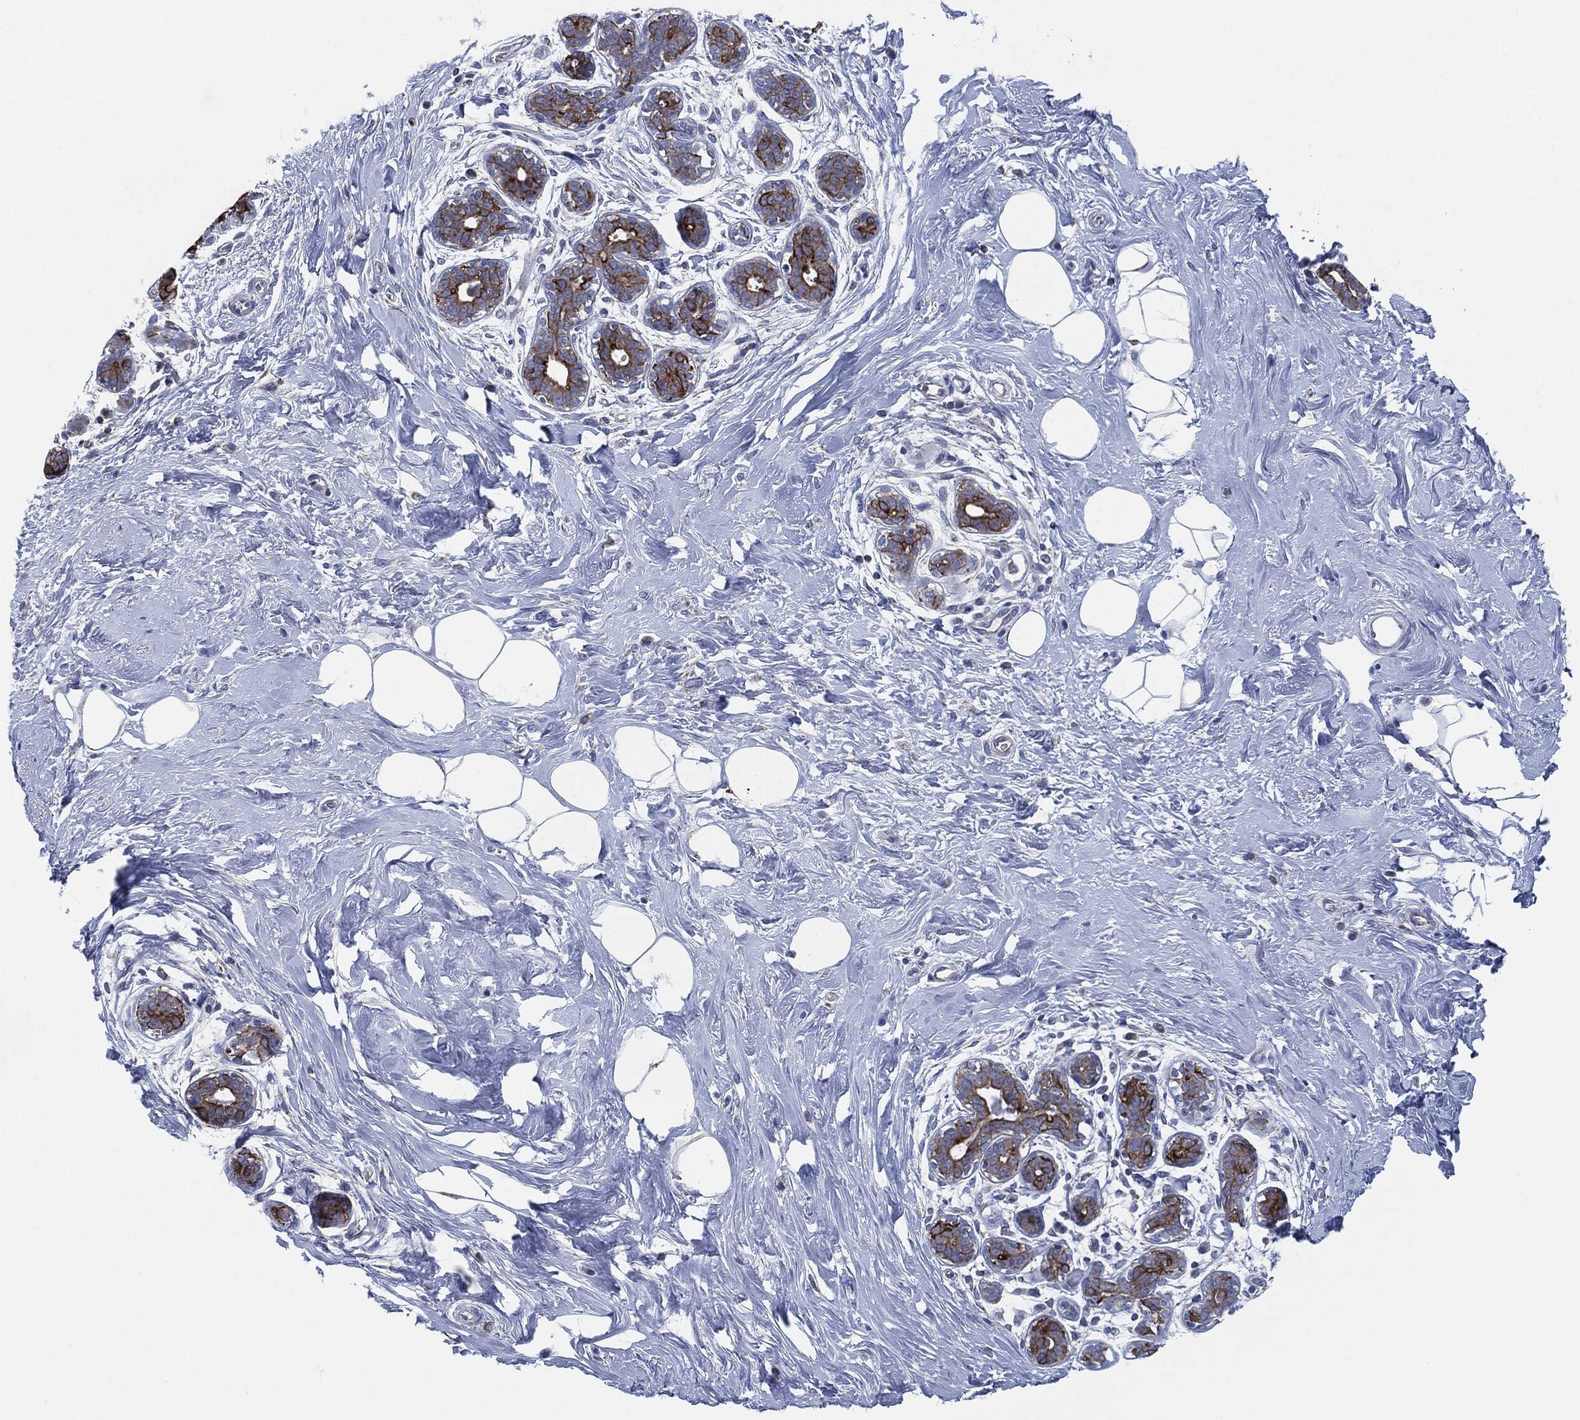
{"staining": {"intensity": "negative", "quantity": "none", "location": "none"}, "tissue": "breast", "cell_type": "Adipocytes", "image_type": "normal", "snomed": [{"axis": "morphology", "description": "Normal tissue, NOS"}, {"axis": "topography", "description": "Breast"}], "caption": "The micrograph displays no staining of adipocytes in unremarkable breast.", "gene": "SHROOM2", "patient": {"sex": "female", "age": 43}}